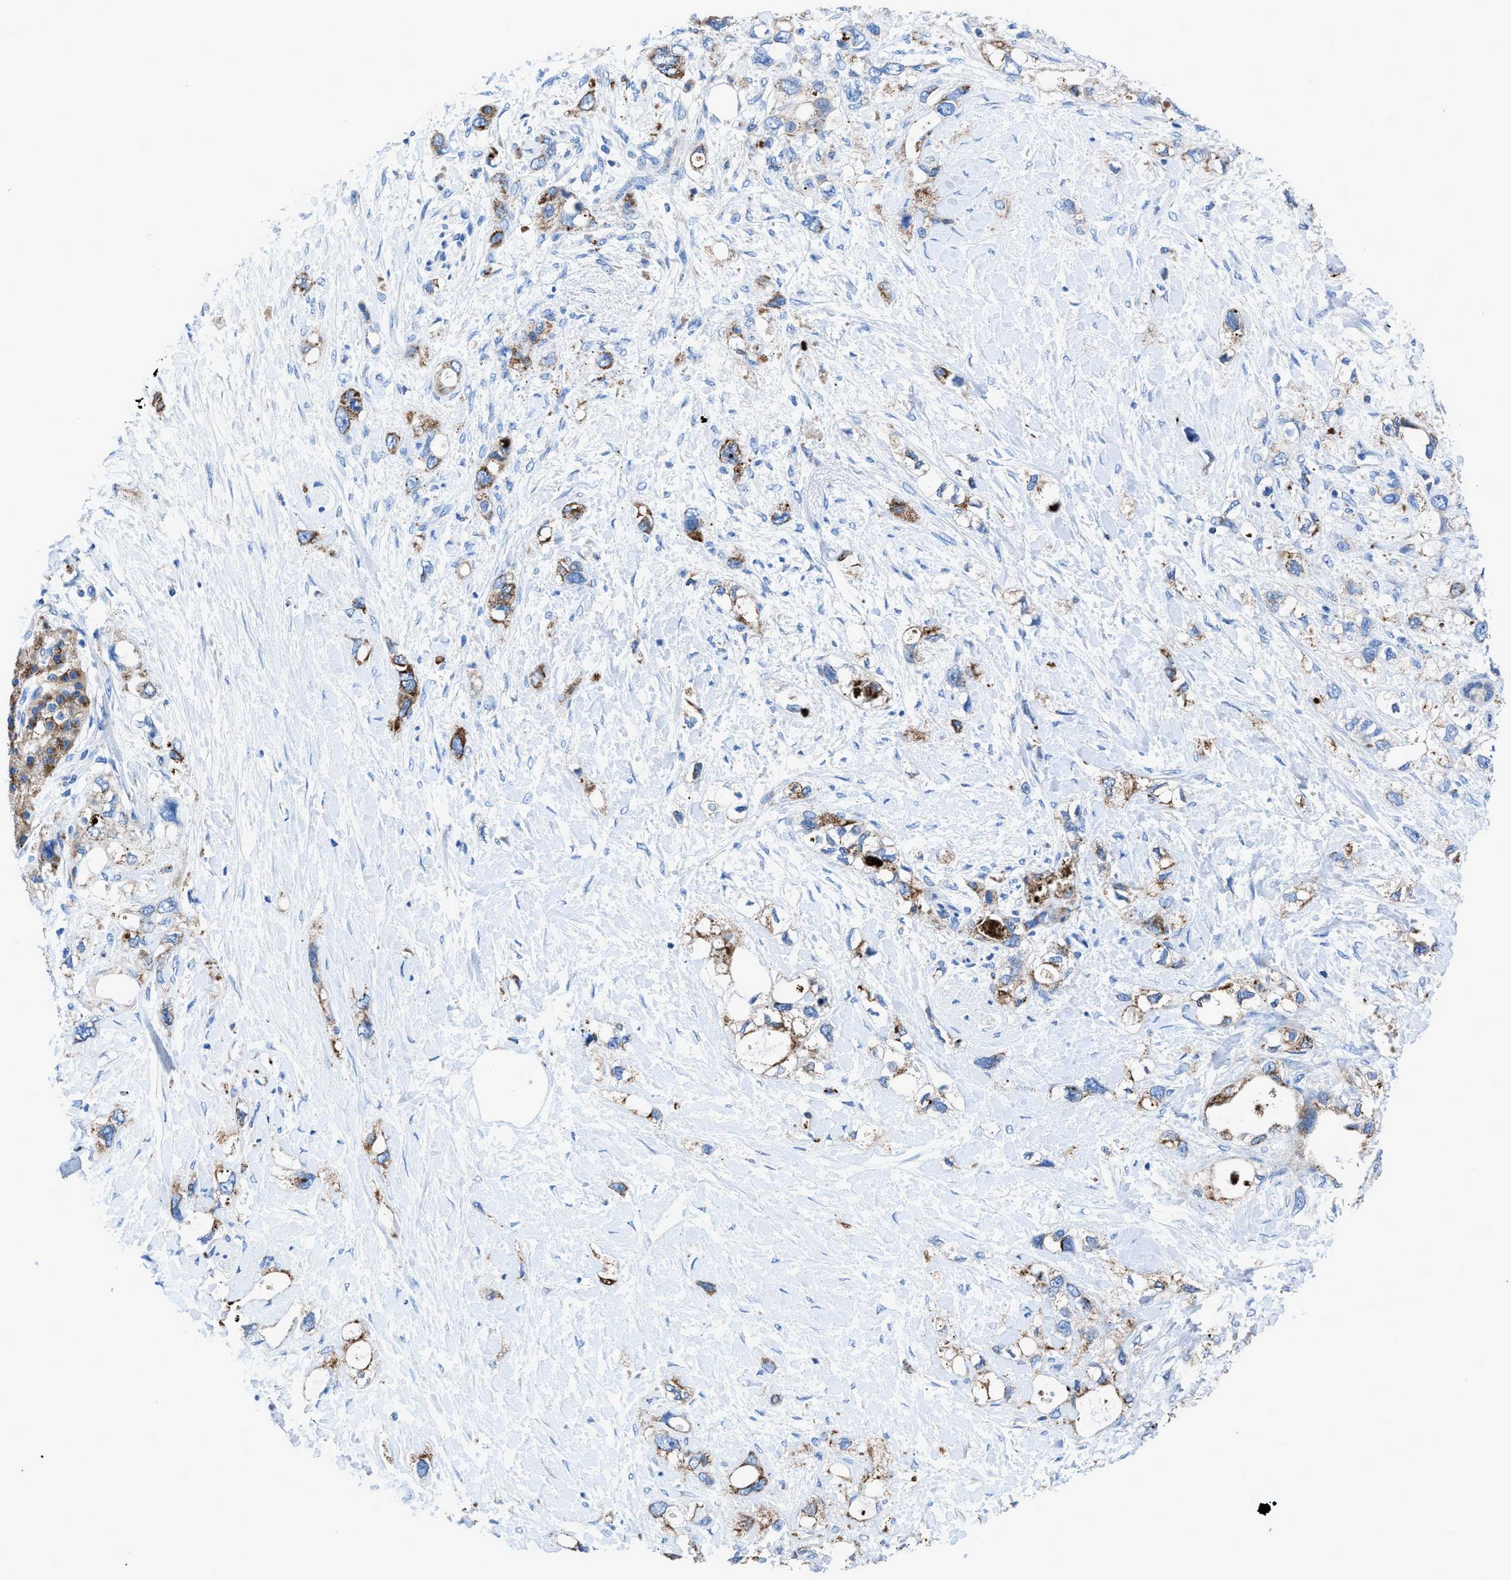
{"staining": {"intensity": "moderate", "quantity": "<25%", "location": "cytoplasmic/membranous"}, "tissue": "pancreatic cancer", "cell_type": "Tumor cells", "image_type": "cancer", "snomed": [{"axis": "morphology", "description": "Adenocarcinoma, NOS"}, {"axis": "topography", "description": "Pancreas"}], "caption": "The immunohistochemical stain shows moderate cytoplasmic/membranous expression in tumor cells of adenocarcinoma (pancreatic) tissue.", "gene": "ZDHHC3", "patient": {"sex": "female", "age": 56}}